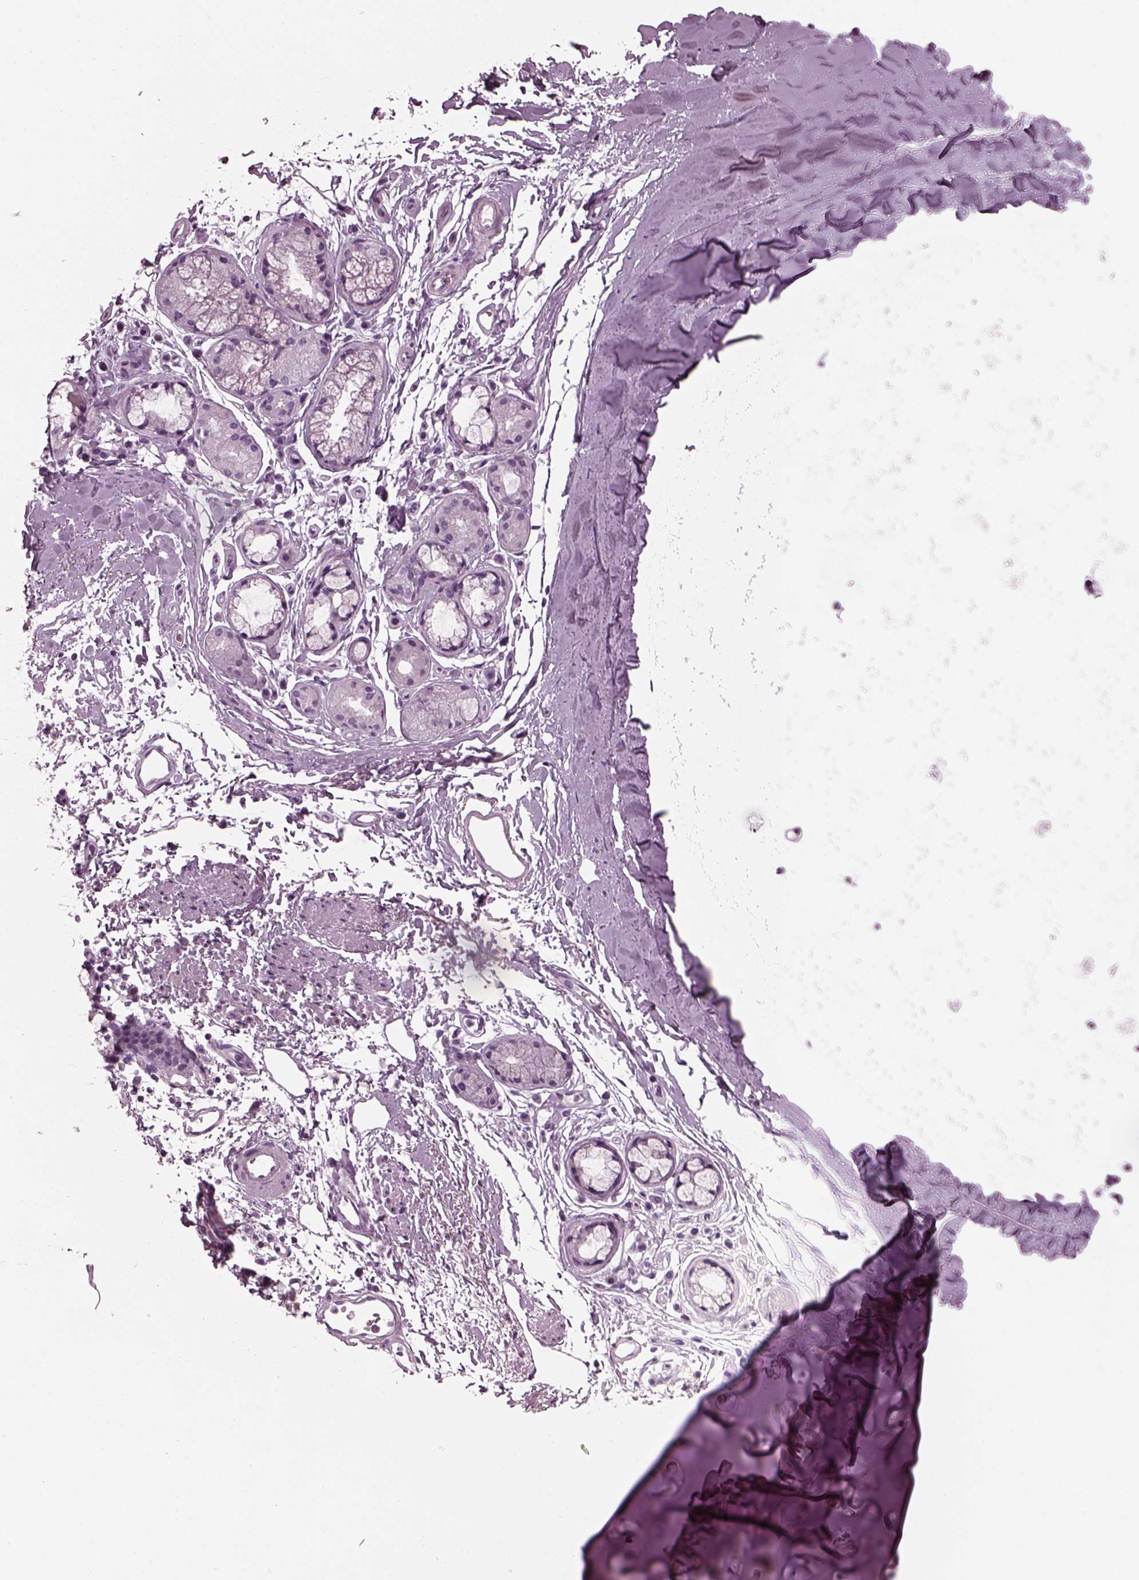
{"staining": {"intensity": "negative", "quantity": "none", "location": "none"}, "tissue": "adipose tissue", "cell_type": "Adipocytes", "image_type": "normal", "snomed": [{"axis": "morphology", "description": "Normal tissue, NOS"}, {"axis": "topography", "description": "Lymph node"}, {"axis": "topography", "description": "Bronchus"}], "caption": "IHC histopathology image of unremarkable adipose tissue: human adipose tissue stained with DAB (3,3'-diaminobenzidine) exhibits no significant protein staining in adipocytes.", "gene": "DPYSL5", "patient": {"sex": "female", "age": 70}}